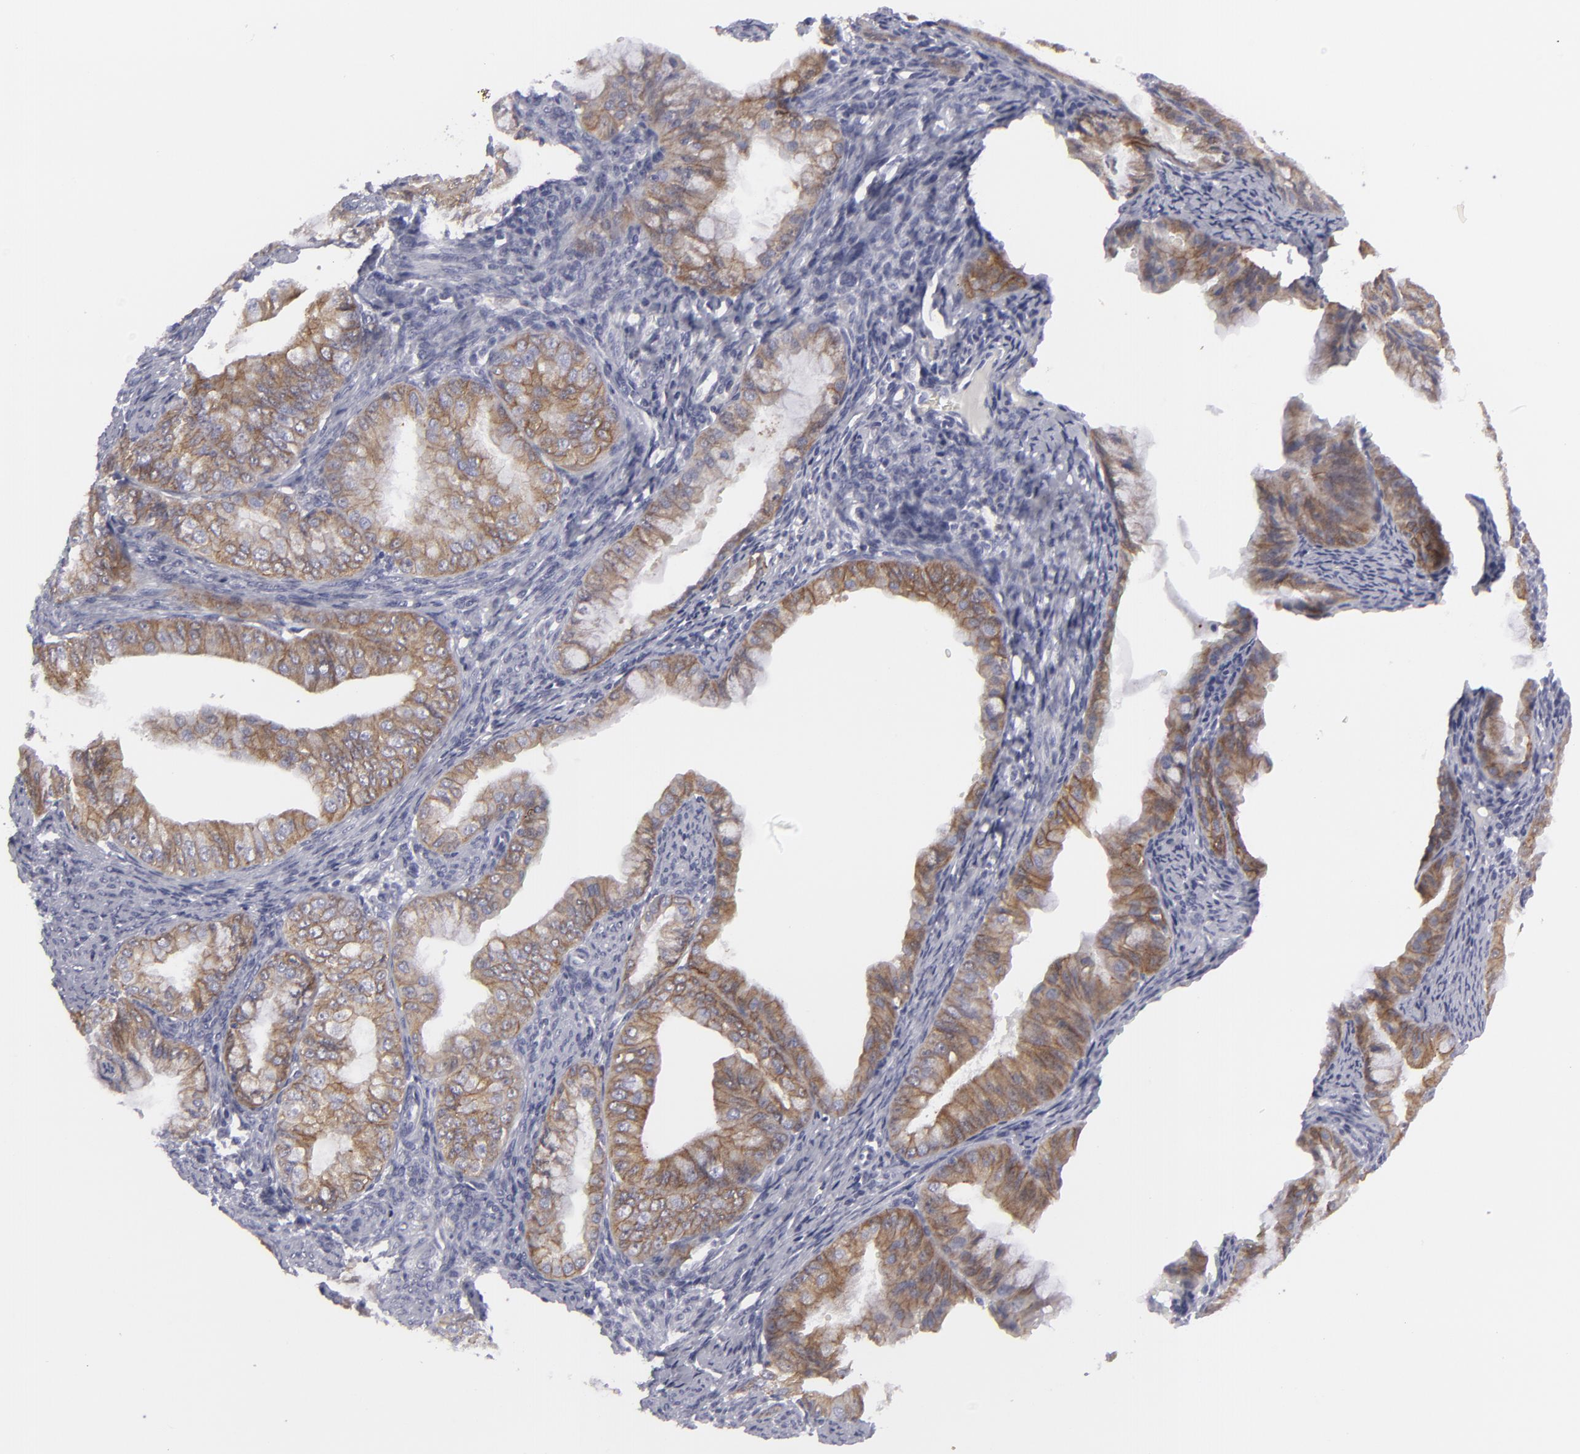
{"staining": {"intensity": "moderate", "quantity": ">75%", "location": "cytoplasmic/membranous"}, "tissue": "endometrial cancer", "cell_type": "Tumor cells", "image_type": "cancer", "snomed": [{"axis": "morphology", "description": "Adenocarcinoma, NOS"}, {"axis": "topography", "description": "Endometrium"}], "caption": "High-magnification brightfield microscopy of endometrial cancer stained with DAB (3,3'-diaminobenzidine) (brown) and counterstained with hematoxylin (blue). tumor cells exhibit moderate cytoplasmic/membranous expression is appreciated in approximately>75% of cells.", "gene": "JUP", "patient": {"sex": "female", "age": 76}}